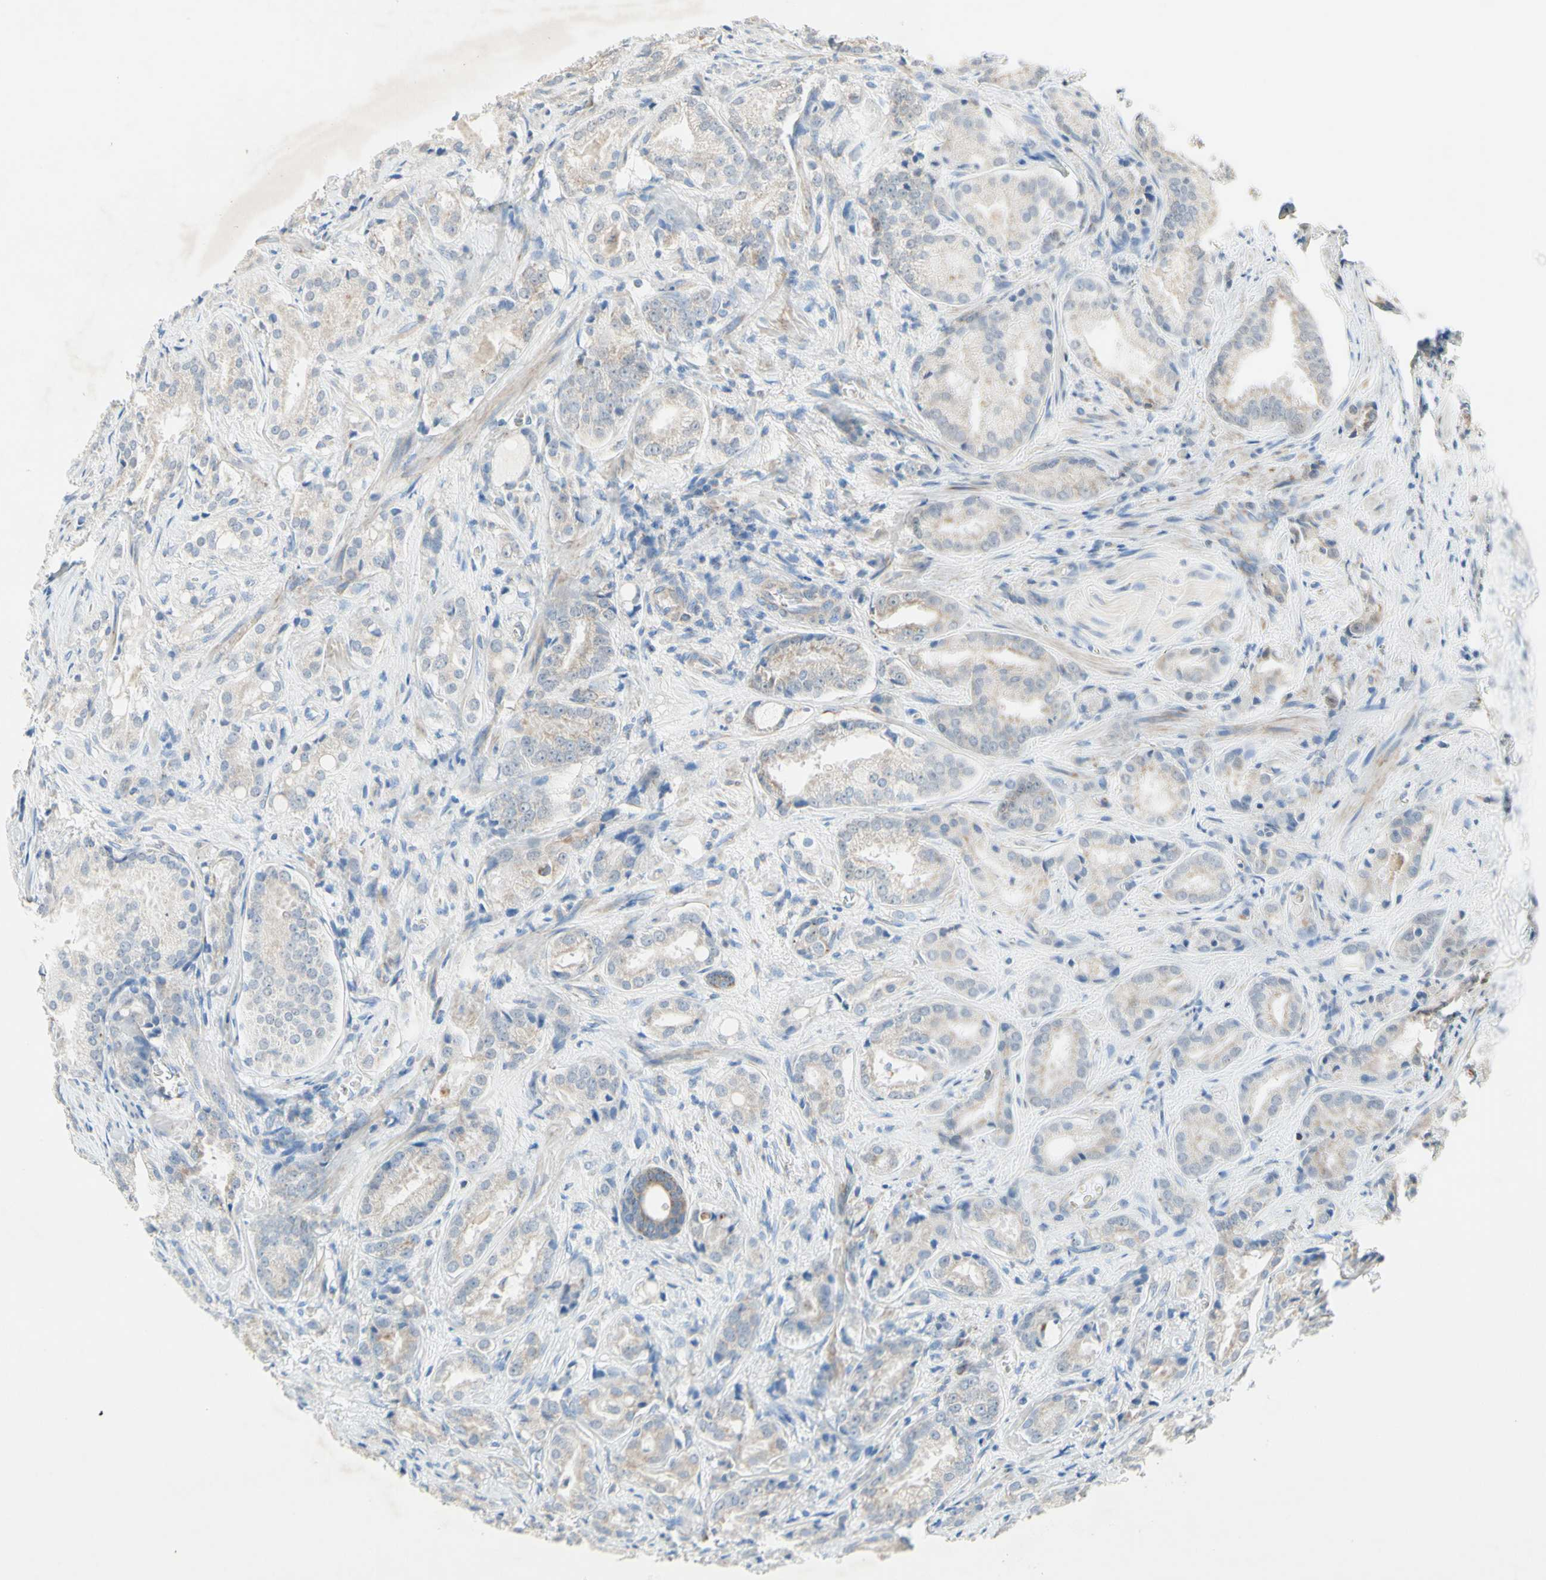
{"staining": {"intensity": "weak", "quantity": ">75%", "location": "cytoplasmic/membranous"}, "tissue": "prostate cancer", "cell_type": "Tumor cells", "image_type": "cancer", "snomed": [{"axis": "morphology", "description": "Adenocarcinoma, High grade"}, {"axis": "topography", "description": "Prostate"}], "caption": "This micrograph reveals immunohistochemistry staining of prostate cancer (adenocarcinoma (high-grade)), with low weak cytoplasmic/membranous positivity in approximately >75% of tumor cells.", "gene": "MFF", "patient": {"sex": "male", "age": 64}}